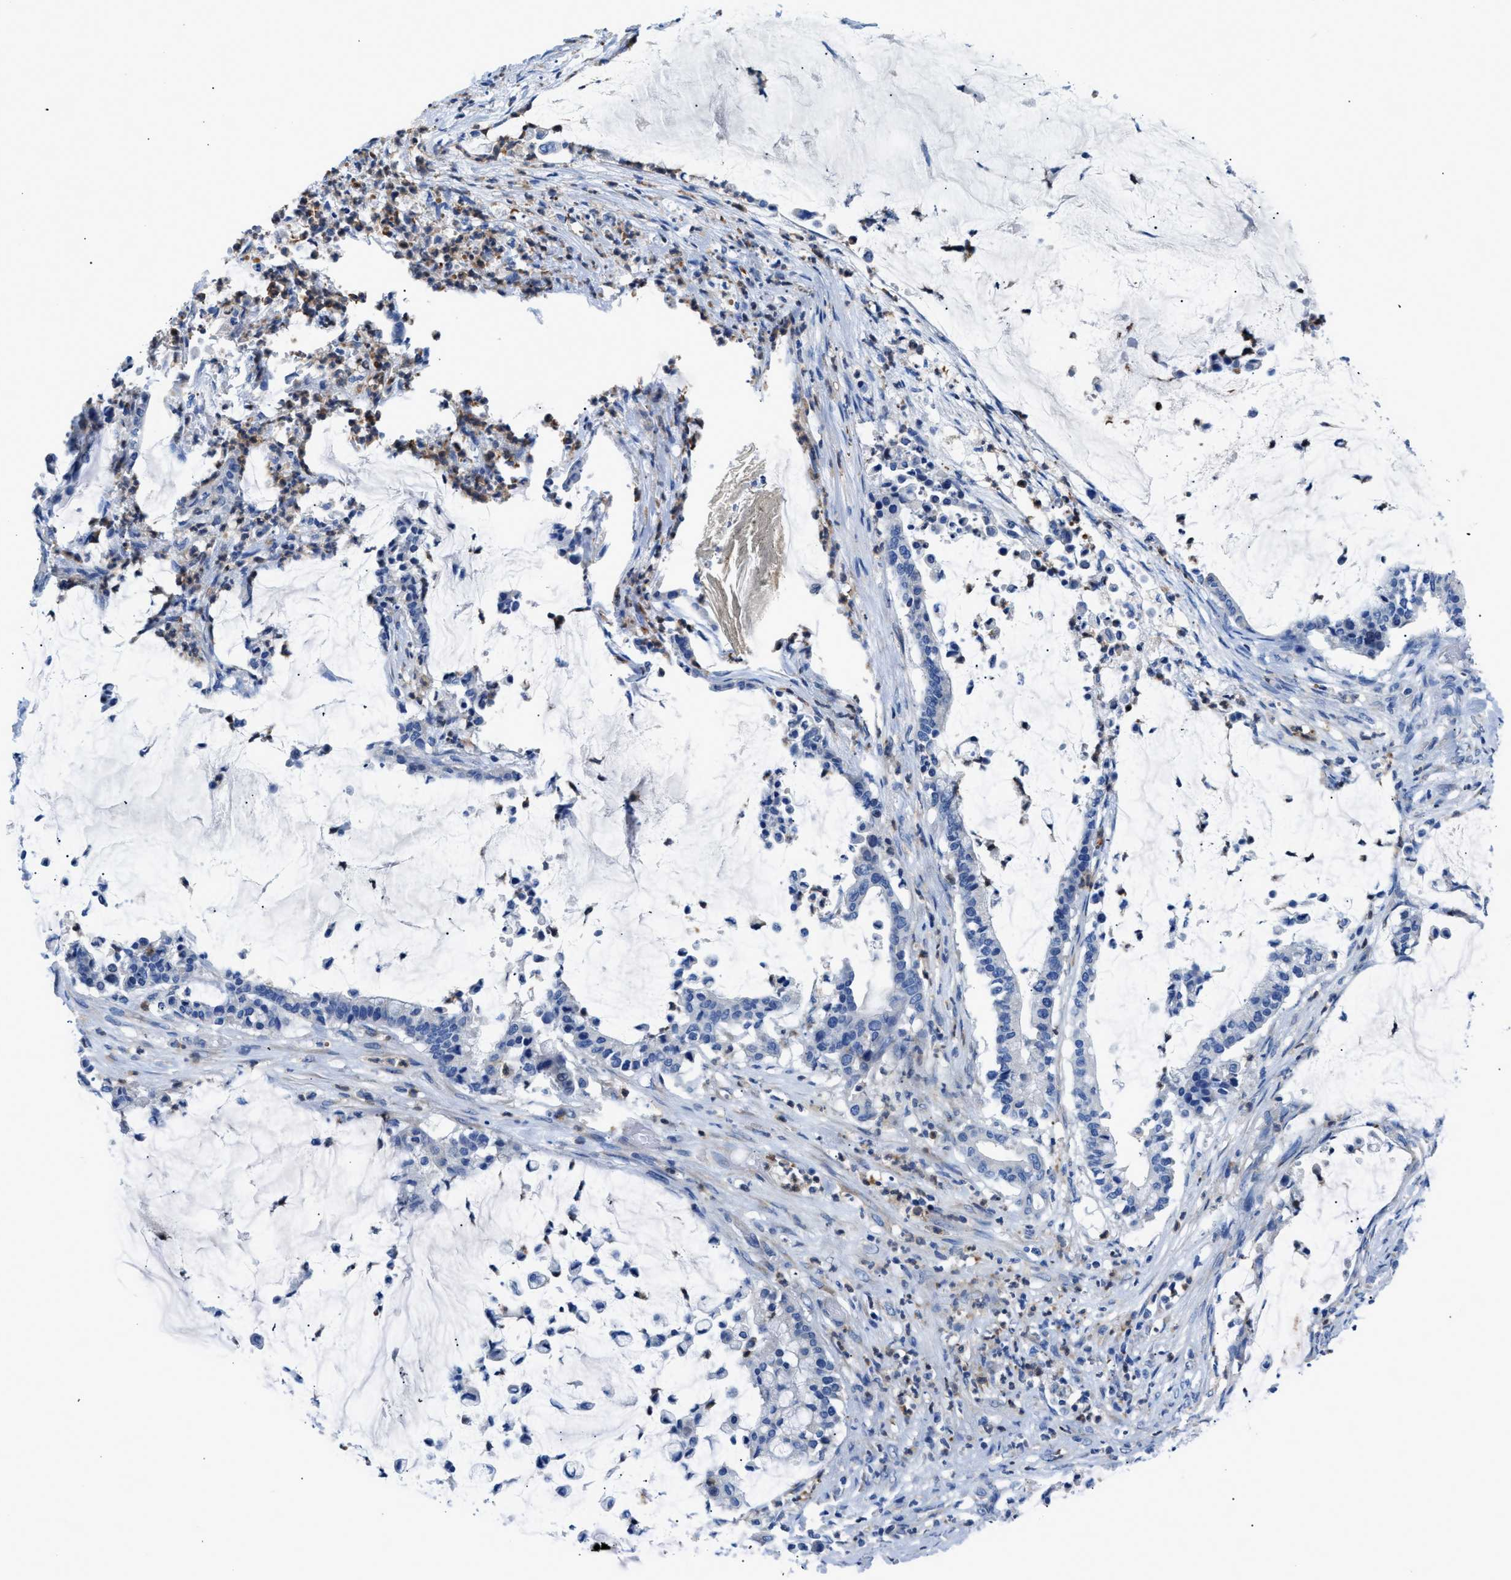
{"staining": {"intensity": "negative", "quantity": "none", "location": "none"}, "tissue": "pancreatic cancer", "cell_type": "Tumor cells", "image_type": "cancer", "snomed": [{"axis": "morphology", "description": "Adenocarcinoma, NOS"}, {"axis": "topography", "description": "Pancreas"}], "caption": "Adenocarcinoma (pancreatic) was stained to show a protein in brown. There is no significant expression in tumor cells.", "gene": "ITPR1", "patient": {"sex": "male", "age": 41}}